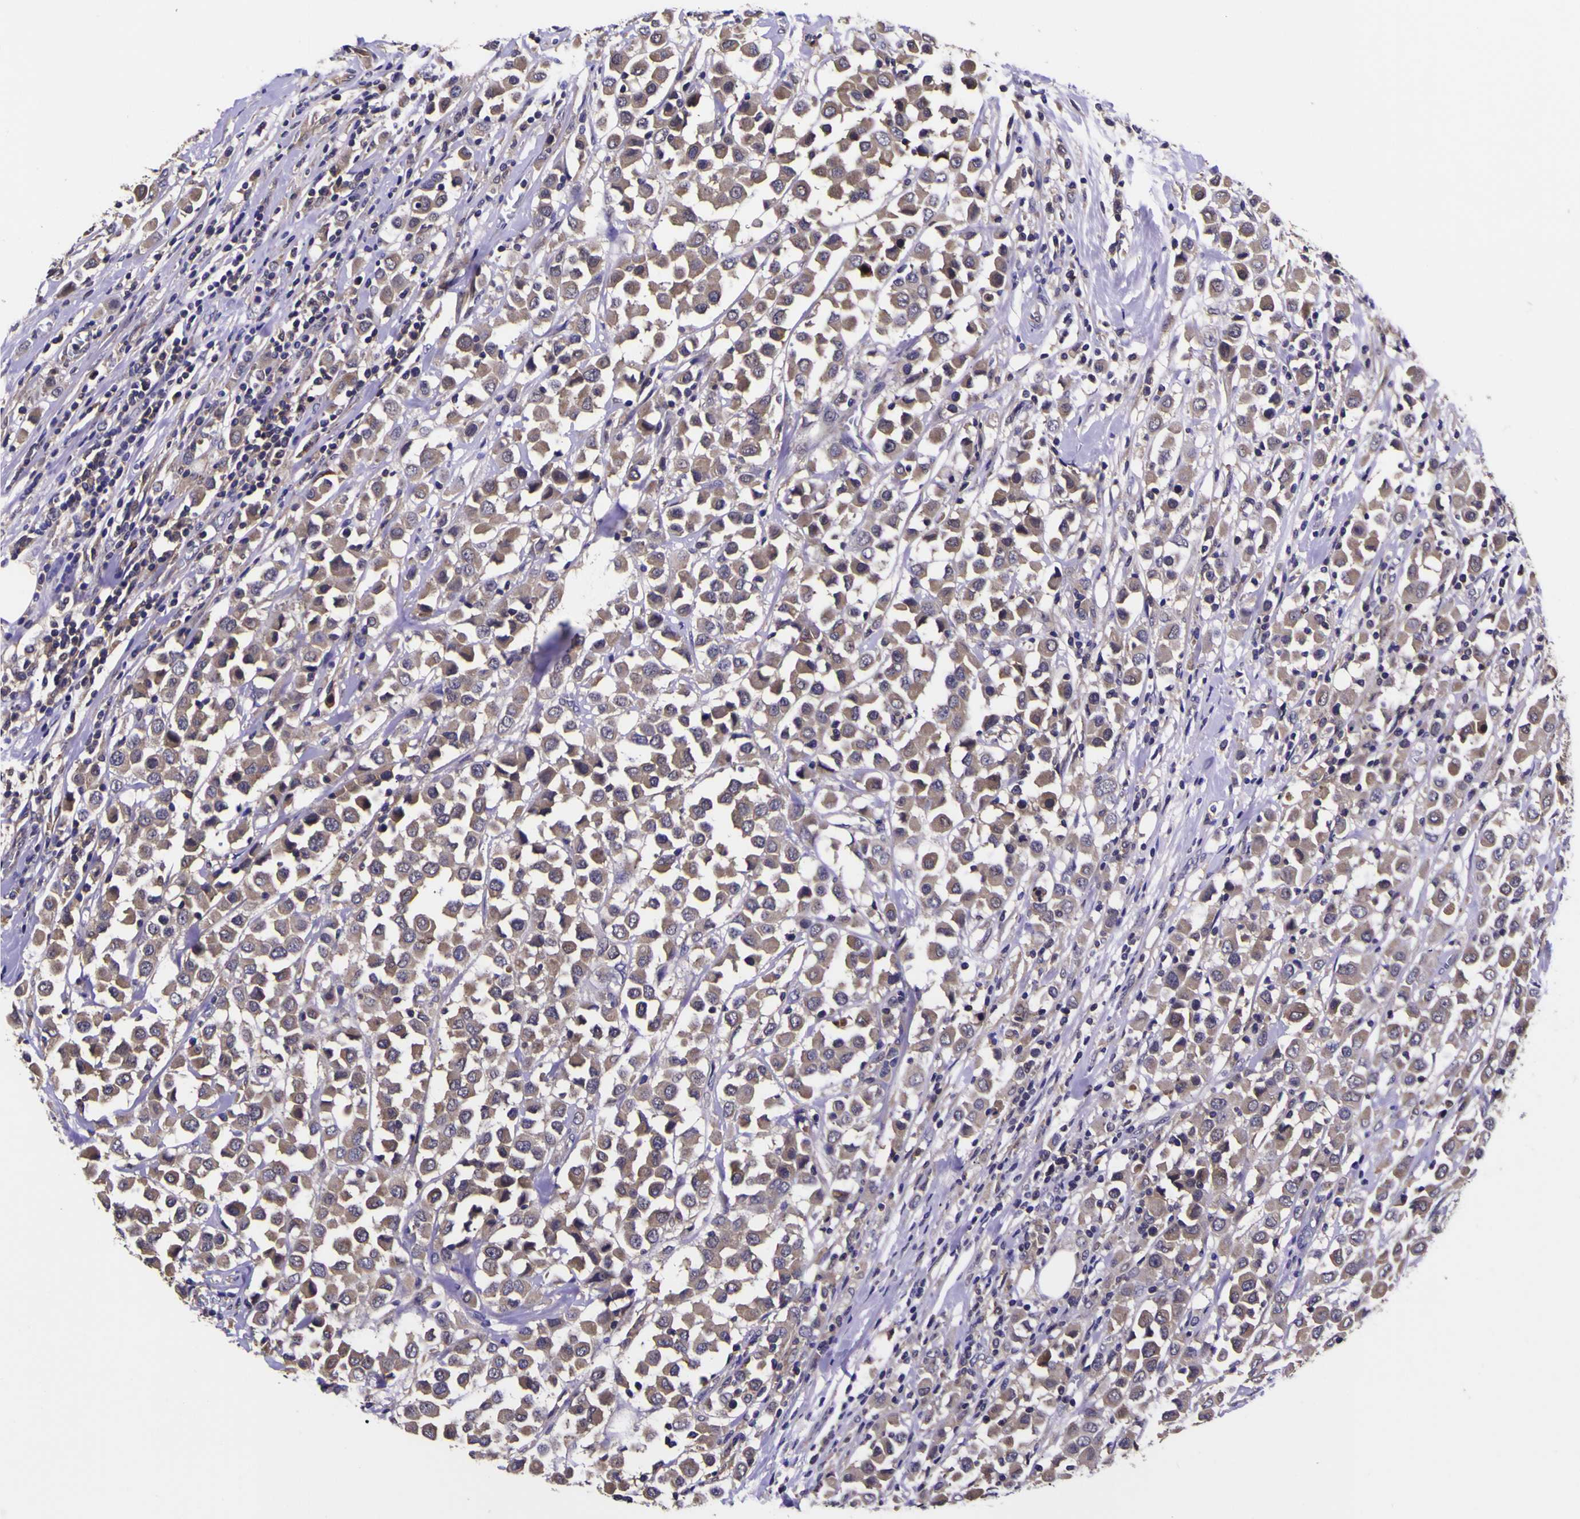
{"staining": {"intensity": "moderate", "quantity": ">75%", "location": "cytoplasmic/membranous"}, "tissue": "breast cancer", "cell_type": "Tumor cells", "image_type": "cancer", "snomed": [{"axis": "morphology", "description": "Duct carcinoma"}, {"axis": "topography", "description": "Breast"}], "caption": "Immunohistochemistry staining of breast intraductal carcinoma, which displays medium levels of moderate cytoplasmic/membranous positivity in about >75% of tumor cells indicating moderate cytoplasmic/membranous protein staining. The staining was performed using DAB (brown) for protein detection and nuclei were counterstained in hematoxylin (blue).", "gene": "MAPK14", "patient": {"sex": "female", "age": 61}}